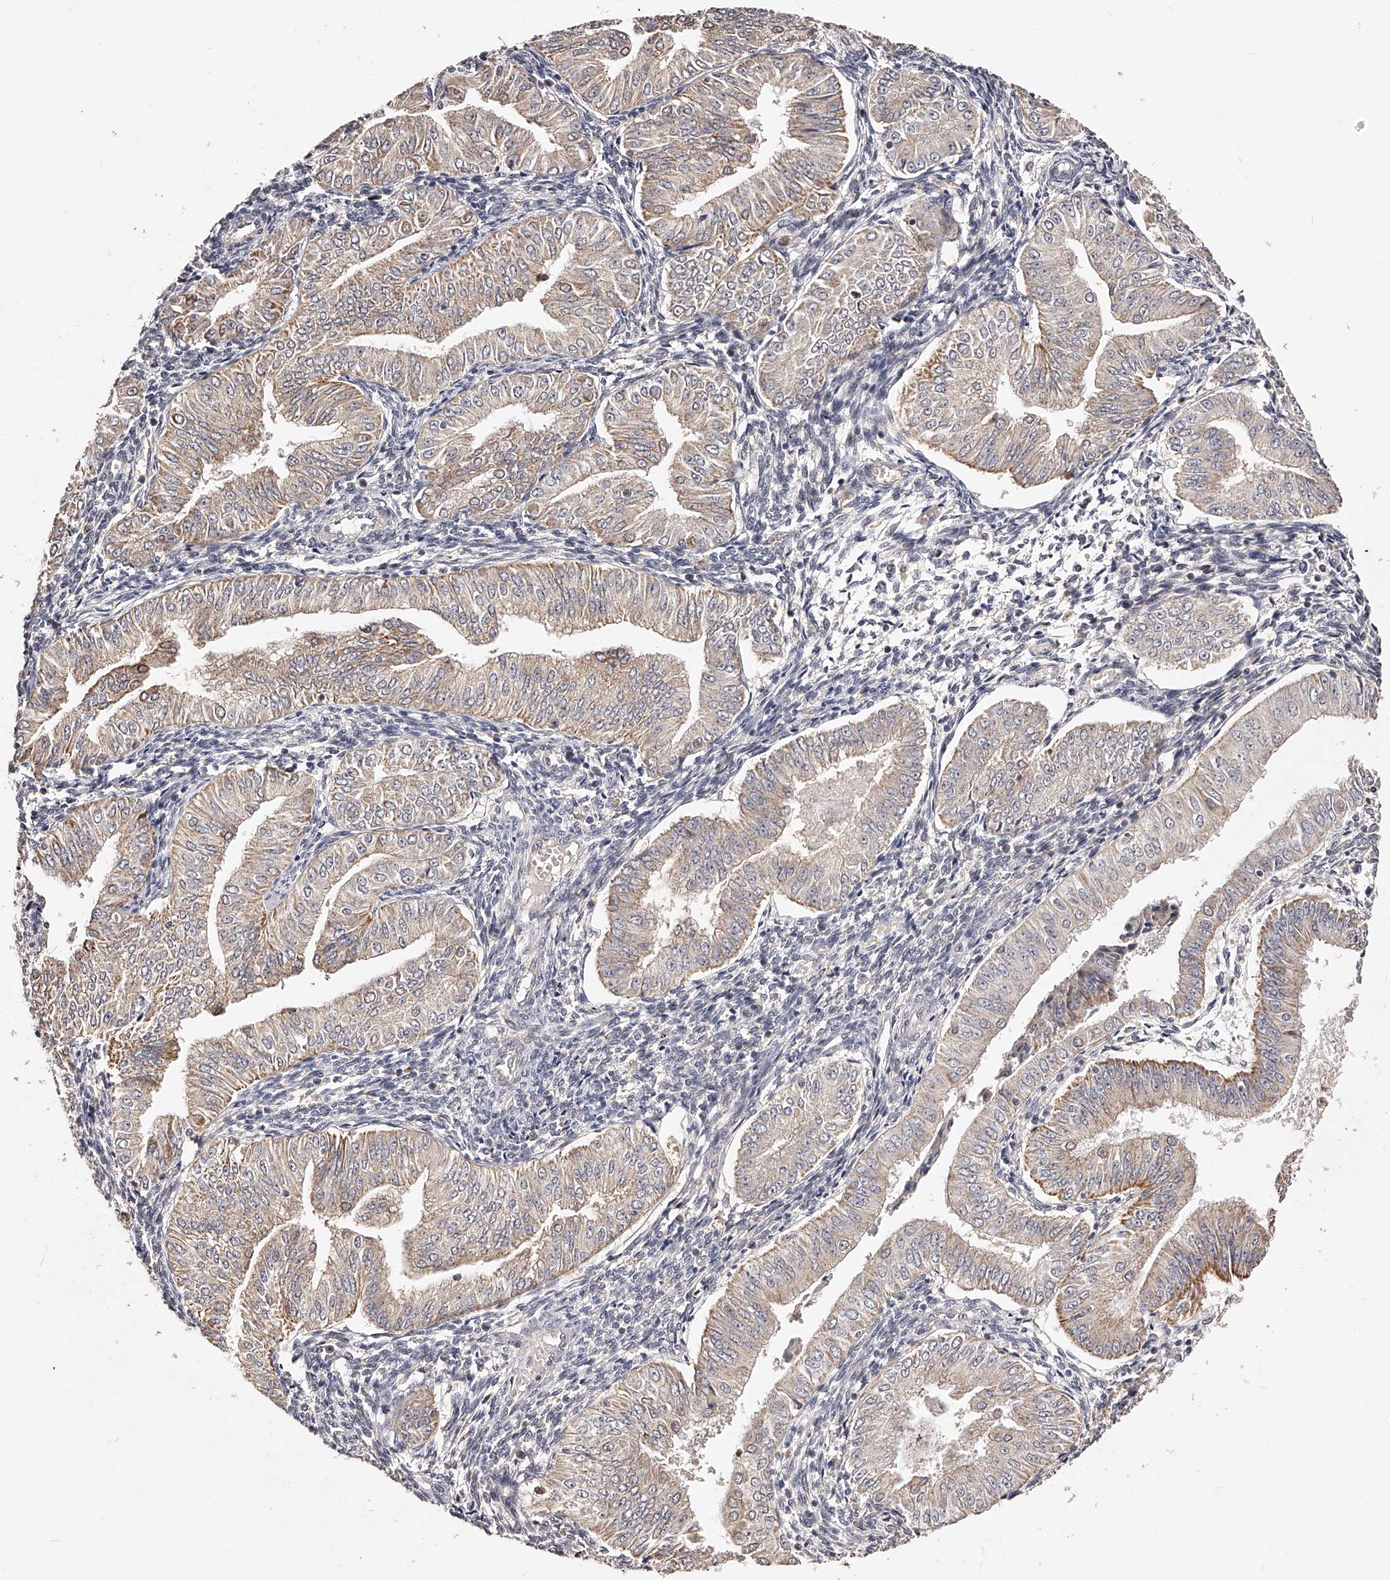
{"staining": {"intensity": "moderate", "quantity": "25%-75%", "location": "cytoplasmic/membranous"}, "tissue": "endometrial cancer", "cell_type": "Tumor cells", "image_type": "cancer", "snomed": [{"axis": "morphology", "description": "Normal tissue, NOS"}, {"axis": "morphology", "description": "Adenocarcinoma, NOS"}, {"axis": "topography", "description": "Endometrium"}], "caption": "Adenocarcinoma (endometrial) stained with a brown dye shows moderate cytoplasmic/membranous positive positivity in approximately 25%-75% of tumor cells.", "gene": "ZNF502", "patient": {"sex": "female", "age": 53}}